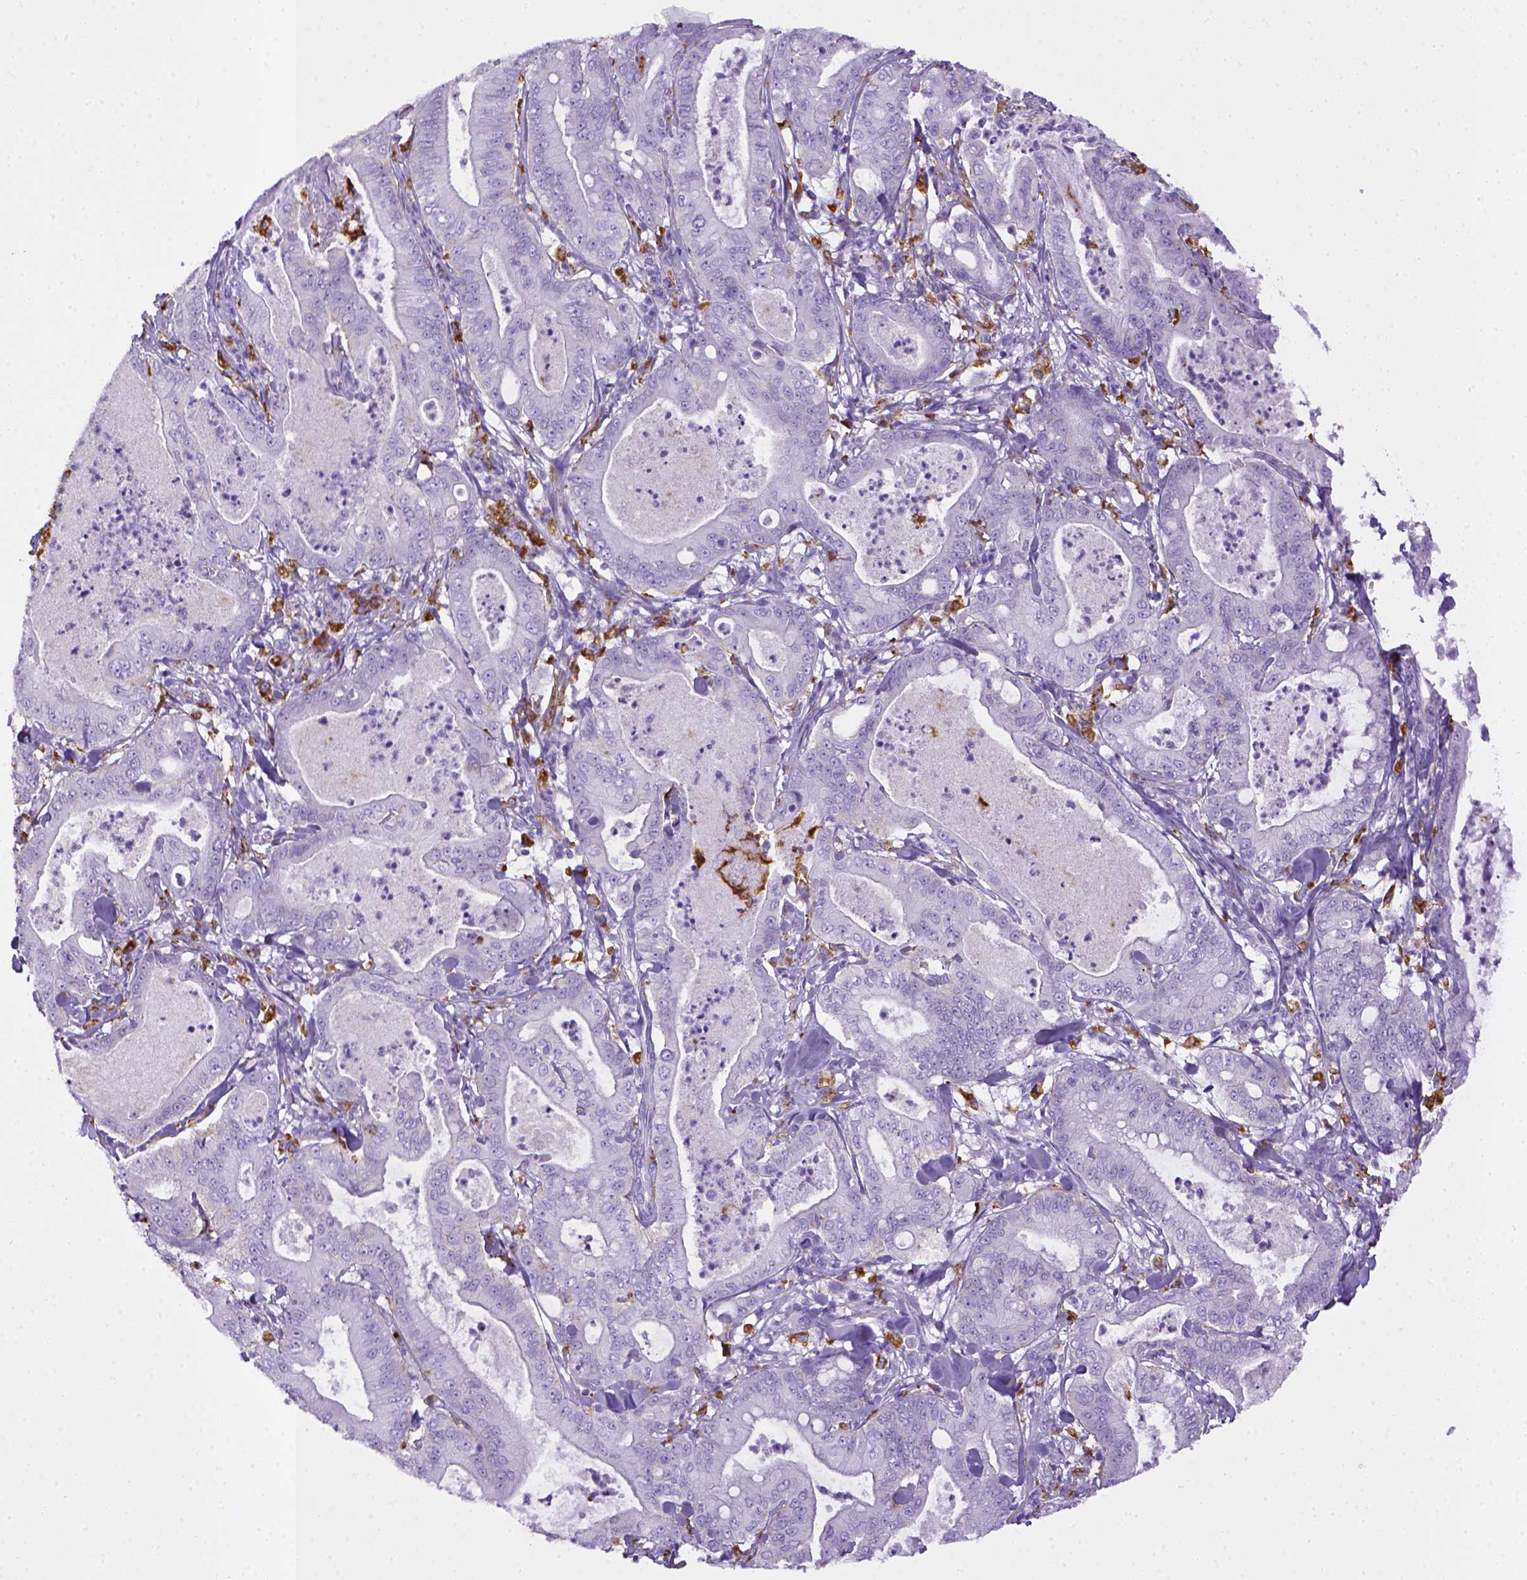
{"staining": {"intensity": "negative", "quantity": "none", "location": "none"}, "tissue": "pancreatic cancer", "cell_type": "Tumor cells", "image_type": "cancer", "snomed": [{"axis": "morphology", "description": "Adenocarcinoma, NOS"}, {"axis": "topography", "description": "Pancreas"}], "caption": "This is an IHC image of pancreatic adenocarcinoma. There is no staining in tumor cells.", "gene": "CD68", "patient": {"sex": "male", "age": 71}}